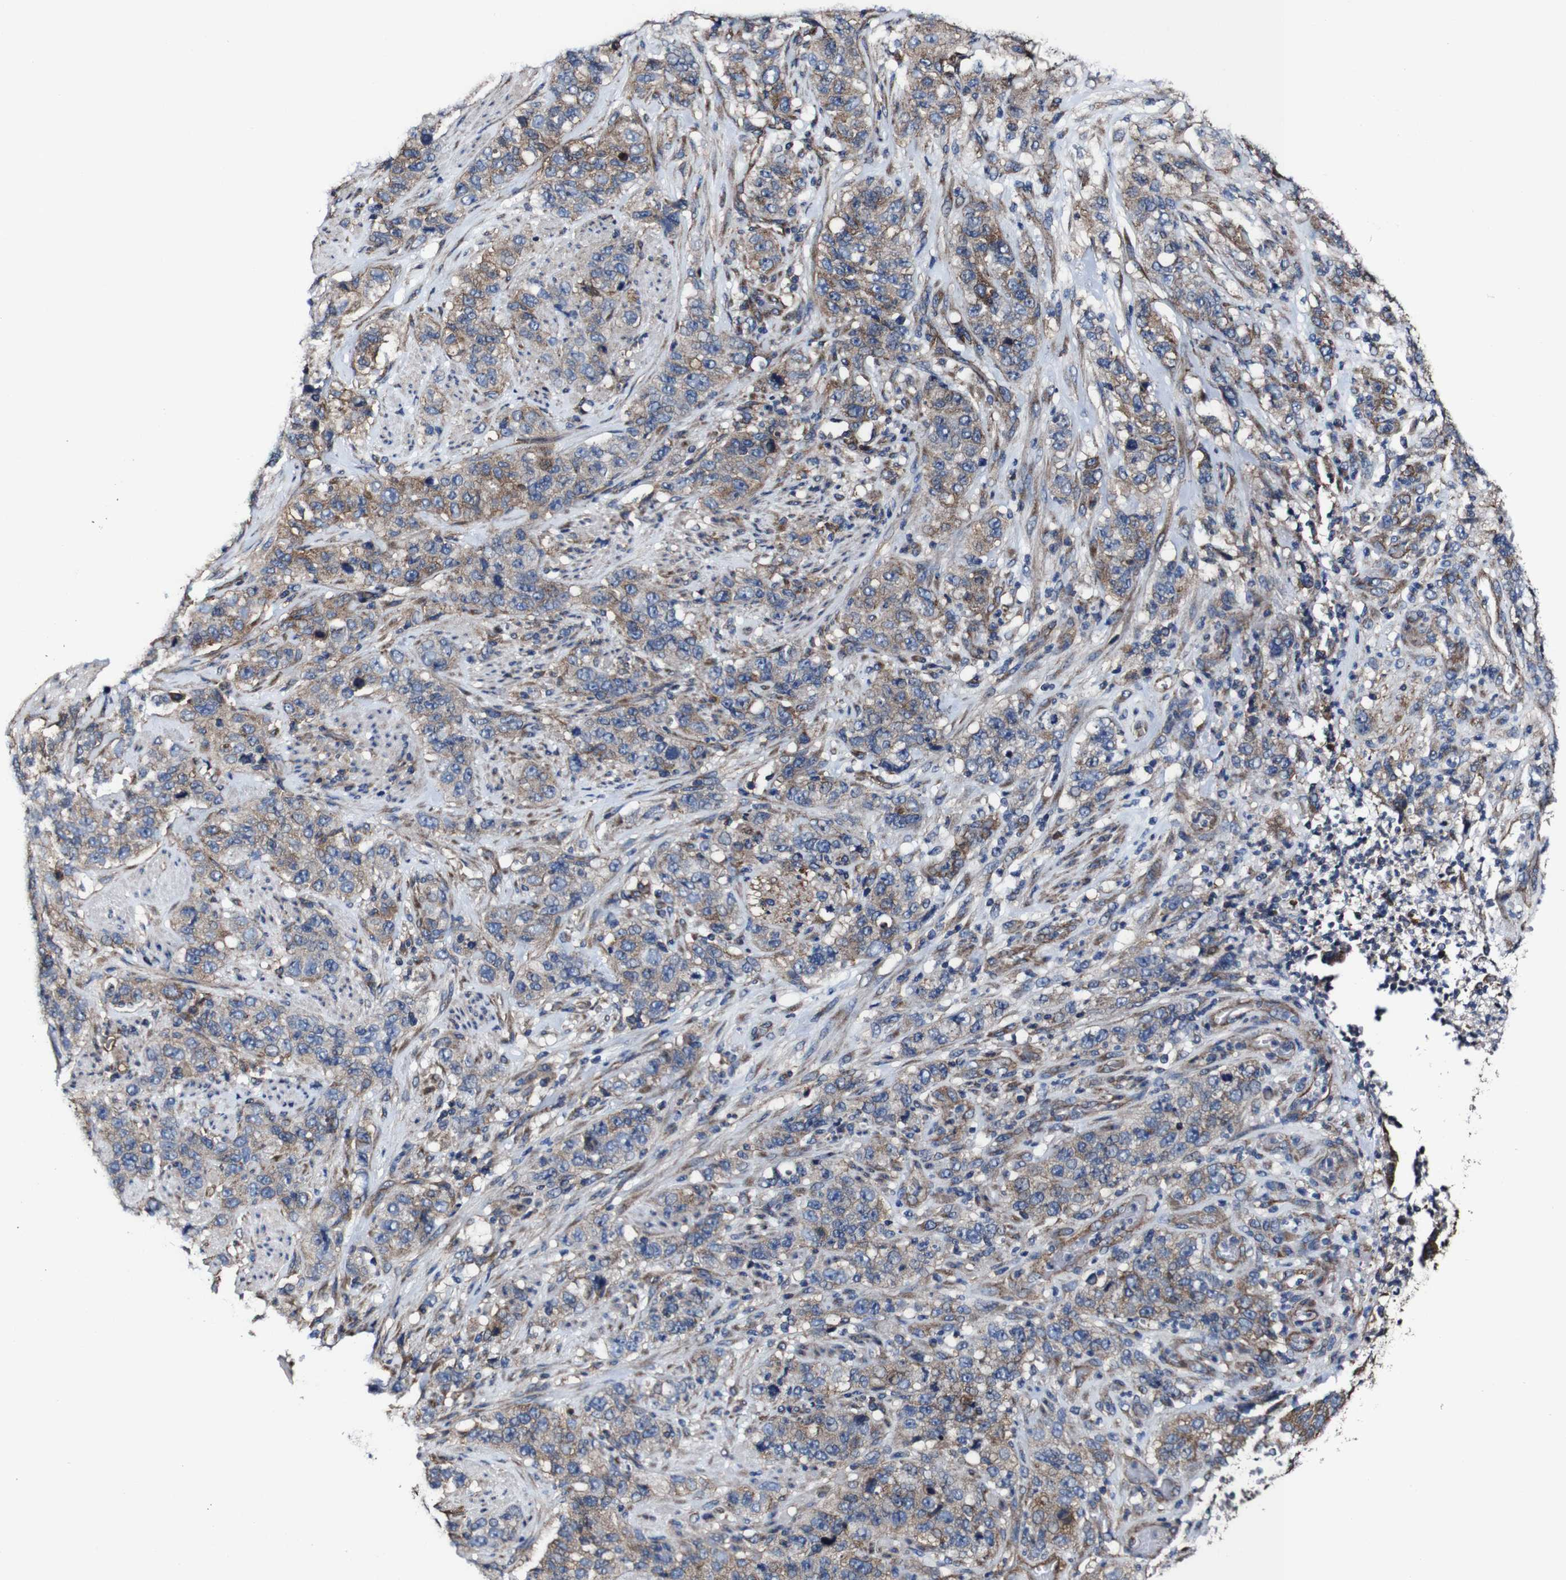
{"staining": {"intensity": "moderate", "quantity": ">75%", "location": "cytoplasmic/membranous"}, "tissue": "stomach cancer", "cell_type": "Tumor cells", "image_type": "cancer", "snomed": [{"axis": "morphology", "description": "Adenocarcinoma, NOS"}, {"axis": "topography", "description": "Stomach"}], "caption": "The immunohistochemical stain labels moderate cytoplasmic/membranous expression in tumor cells of stomach cancer tissue. Using DAB (3,3'-diaminobenzidine) (brown) and hematoxylin (blue) stains, captured at high magnification using brightfield microscopy.", "gene": "CSF1R", "patient": {"sex": "male", "age": 48}}